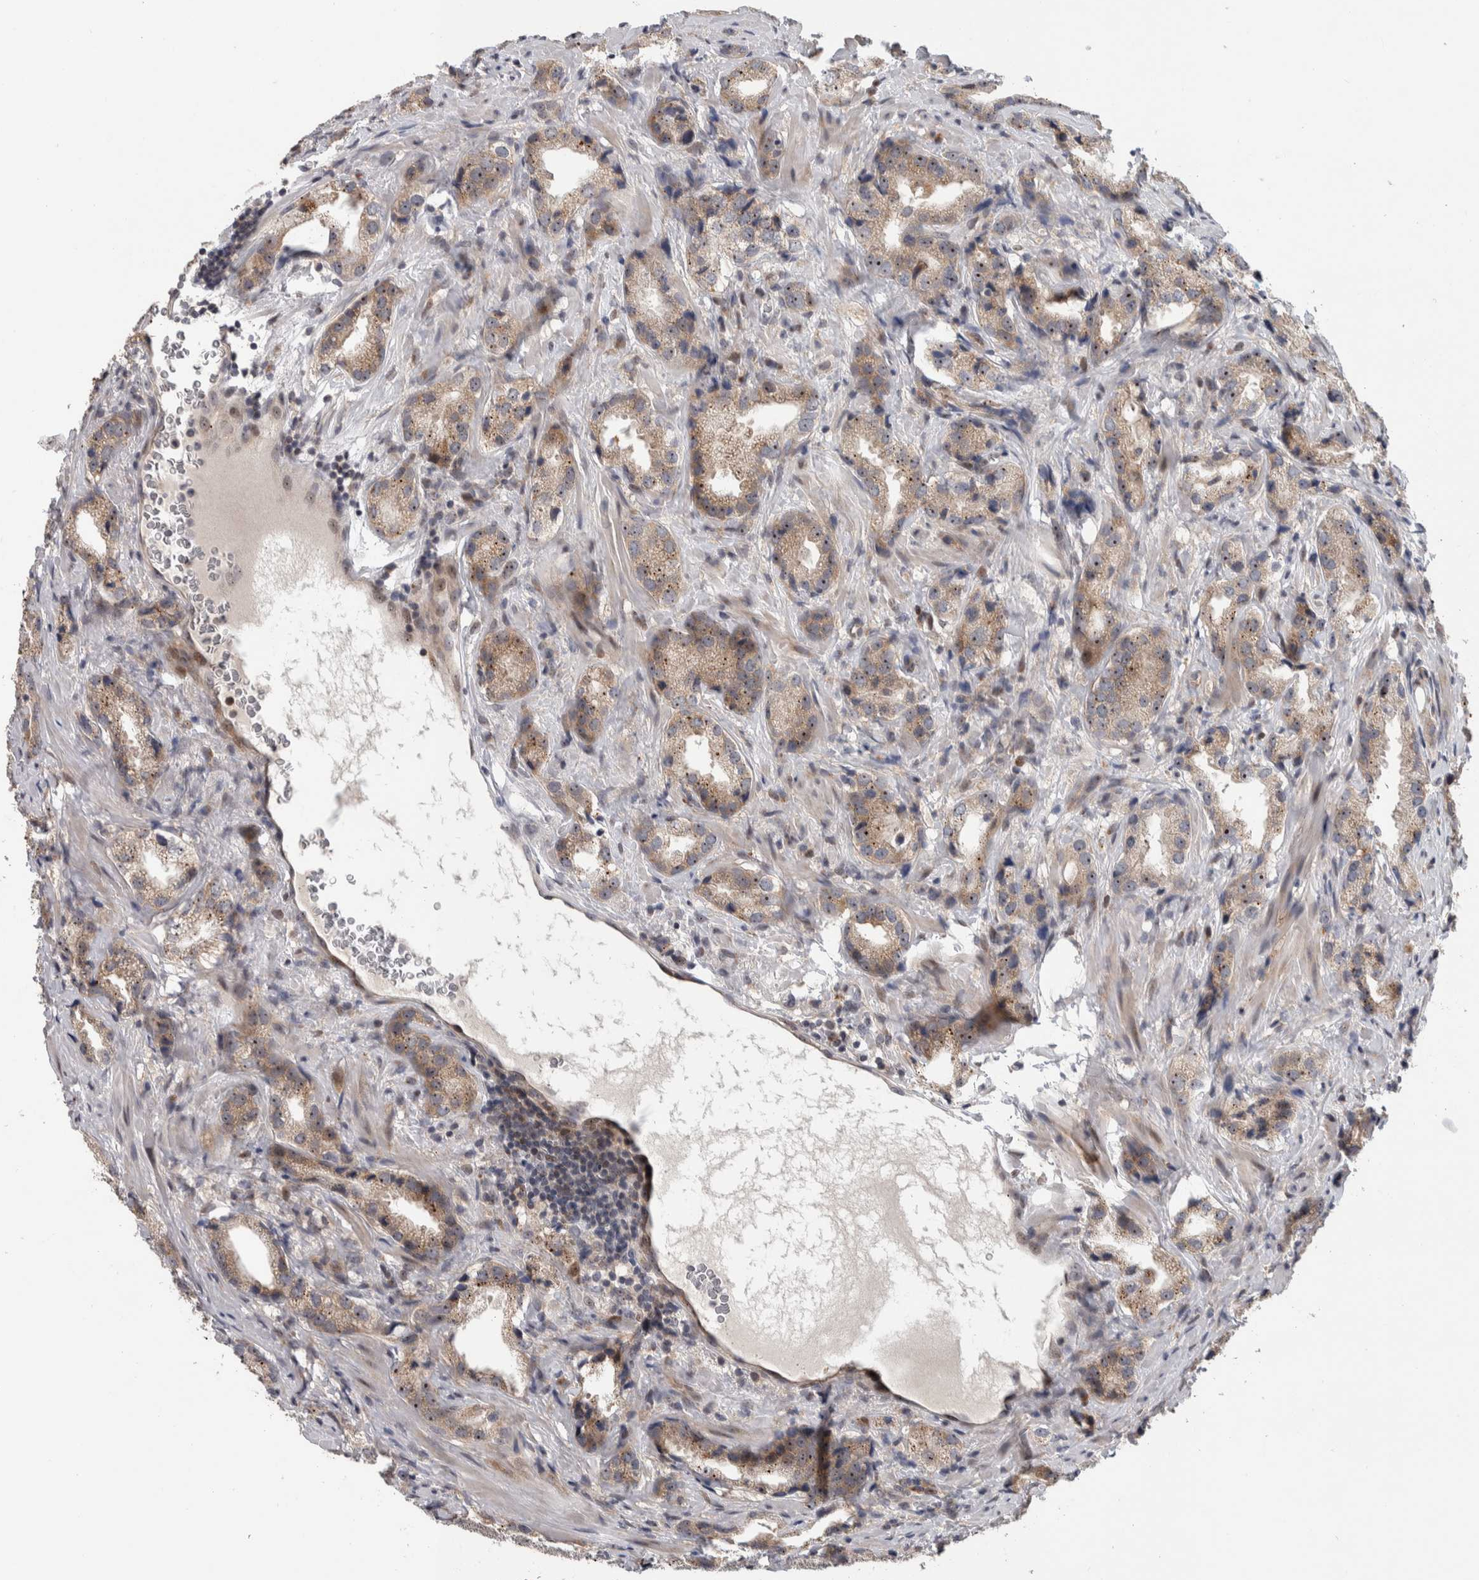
{"staining": {"intensity": "strong", "quantity": "25%-75%", "location": "nuclear"}, "tissue": "prostate cancer", "cell_type": "Tumor cells", "image_type": "cancer", "snomed": [{"axis": "morphology", "description": "Adenocarcinoma, High grade"}, {"axis": "topography", "description": "Prostate"}], "caption": "Immunohistochemical staining of human prostate cancer exhibits strong nuclear protein expression in about 25%-75% of tumor cells. Immunohistochemistry stains the protein of interest in brown and the nuclei are stained blue.", "gene": "PRRG4", "patient": {"sex": "male", "age": 63}}